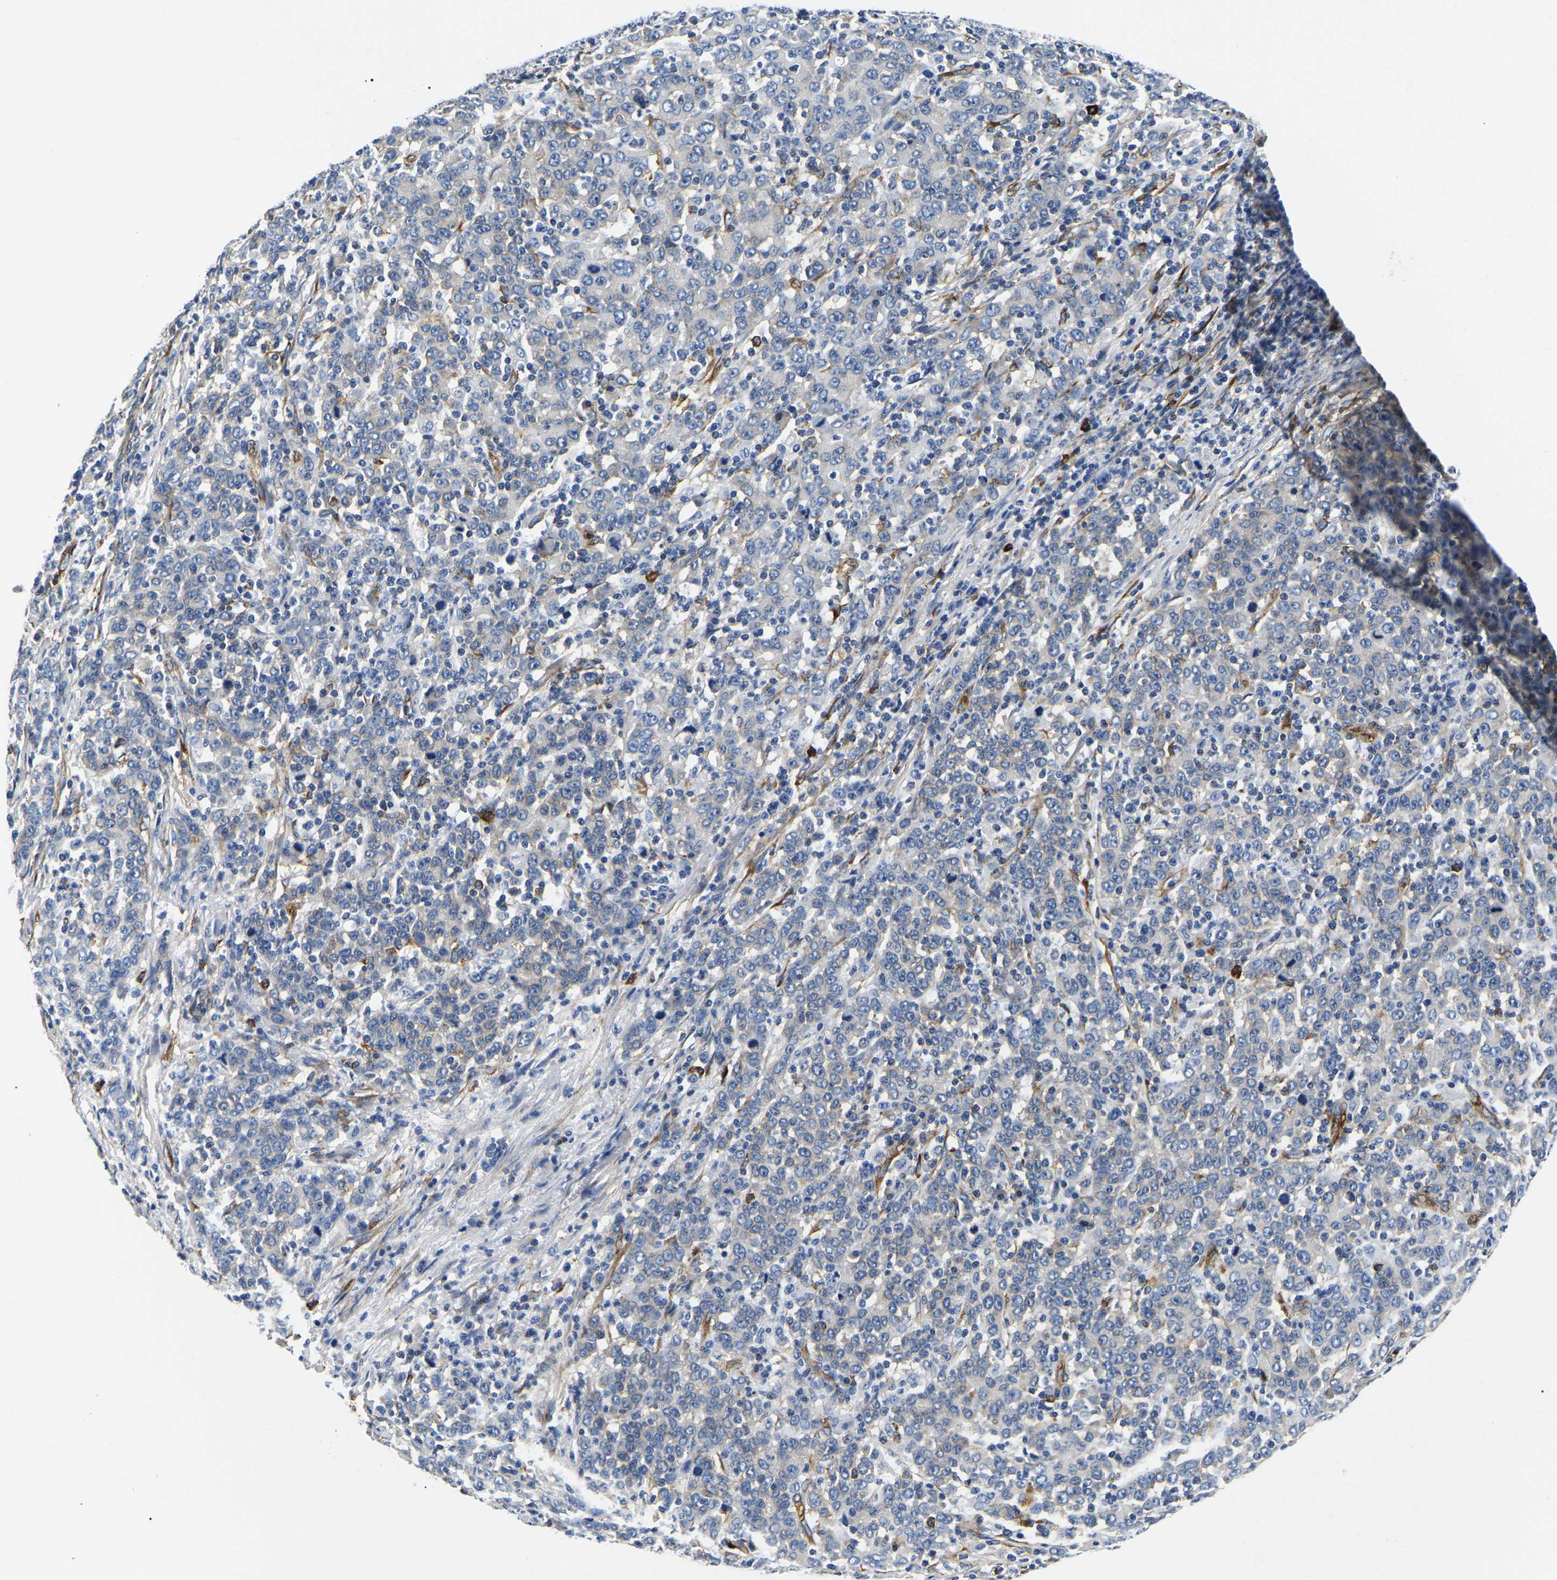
{"staining": {"intensity": "negative", "quantity": "none", "location": "none"}, "tissue": "stomach cancer", "cell_type": "Tumor cells", "image_type": "cancer", "snomed": [{"axis": "morphology", "description": "Adenocarcinoma, NOS"}, {"axis": "topography", "description": "Stomach, upper"}], "caption": "This histopathology image is of stomach adenocarcinoma stained with immunohistochemistry to label a protein in brown with the nuclei are counter-stained blue. There is no expression in tumor cells.", "gene": "DUSP8", "patient": {"sex": "male", "age": 69}}